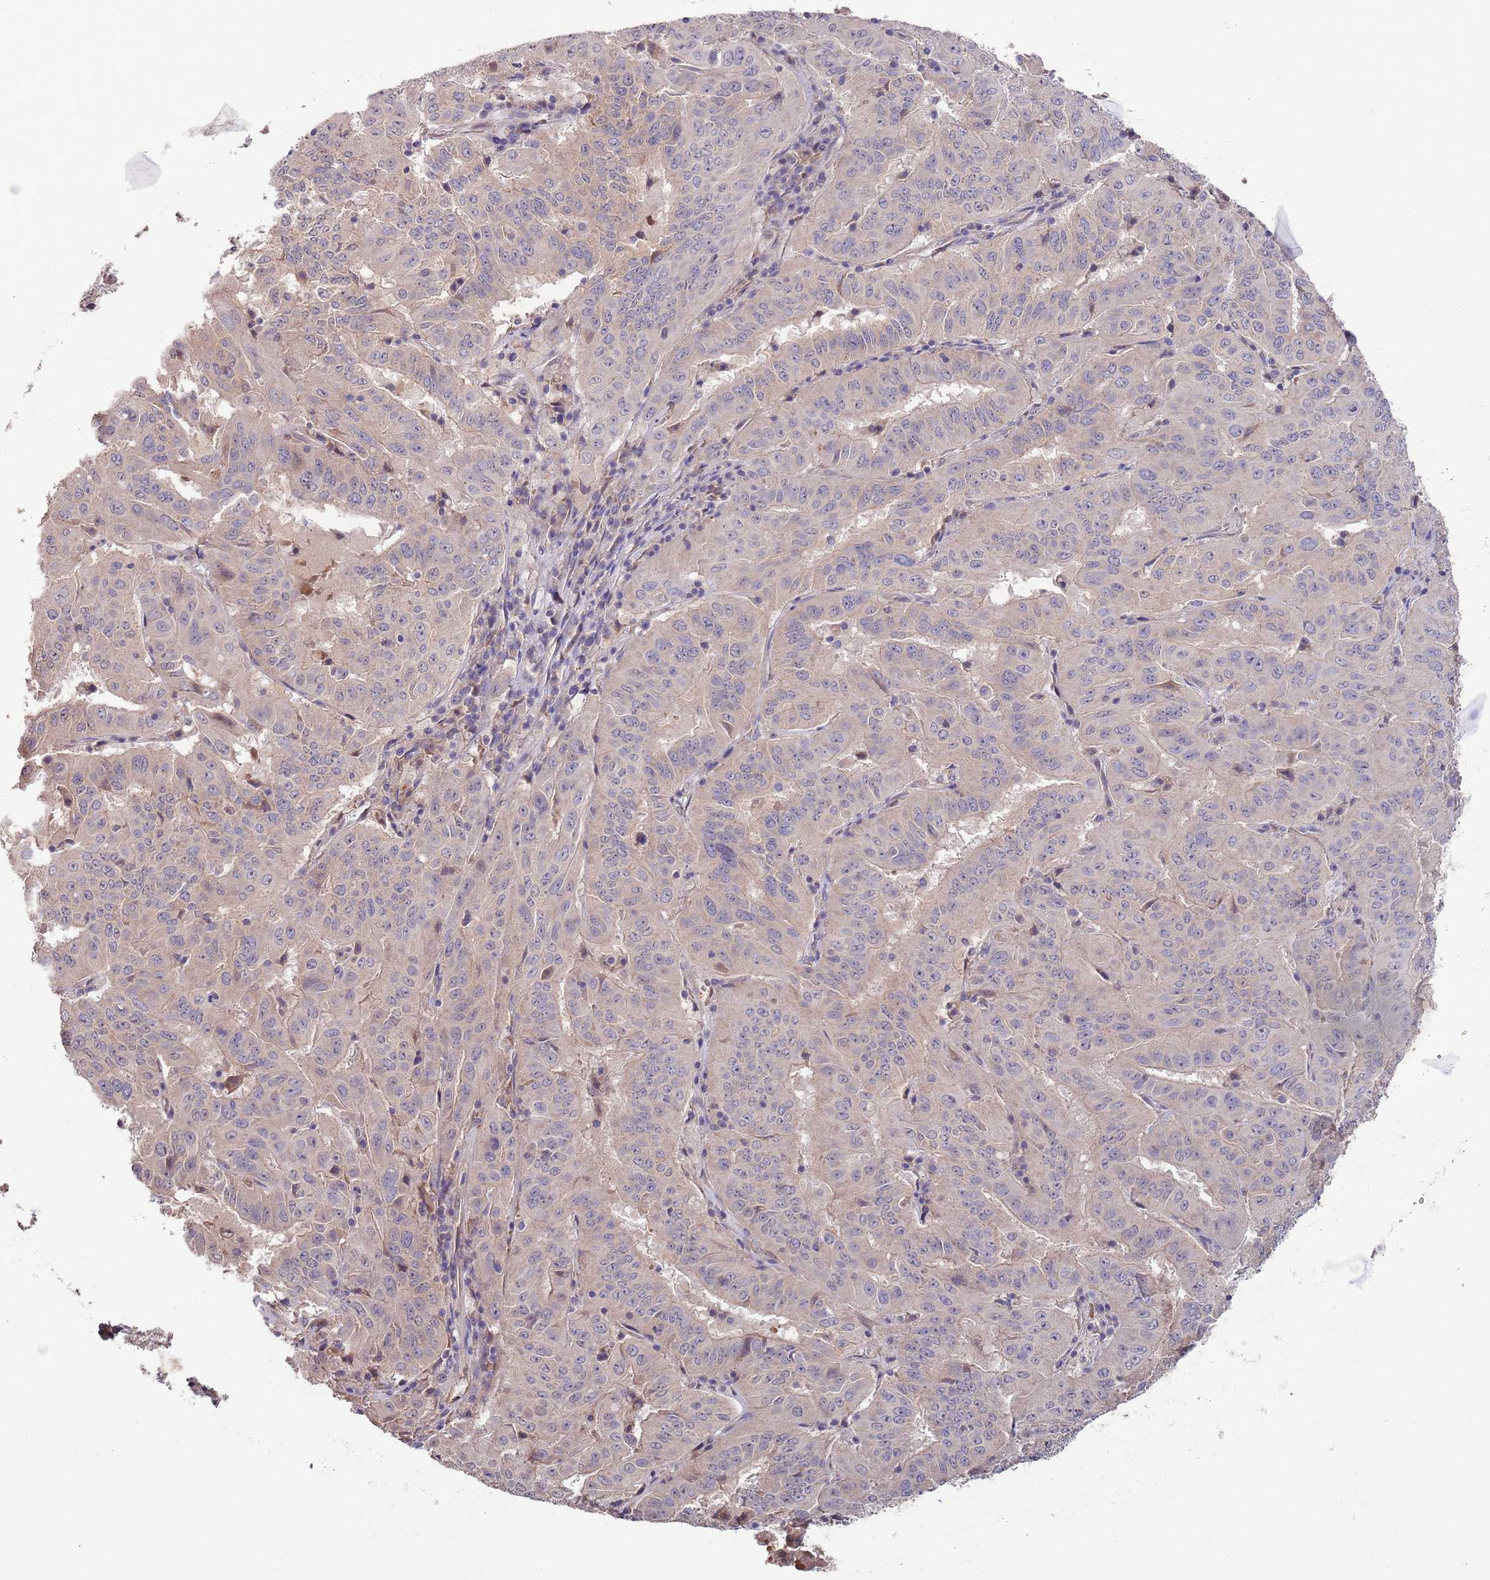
{"staining": {"intensity": "weak", "quantity": "25%-75%", "location": "cytoplasmic/membranous"}, "tissue": "pancreatic cancer", "cell_type": "Tumor cells", "image_type": "cancer", "snomed": [{"axis": "morphology", "description": "Adenocarcinoma, NOS"}, {"axis": "topography", "description": "Pancreas"}], "caption": "Pancreatic cancer (adenocarcinoma) stained with immunohistochemistry (IHC) reveals weak cytoplasmic/membranous staining in approximately 25%-75% of tumor cells. (DAB (3,3'-diaminobenzidine) IHC with brightfield microscopy, high magnification).", "gene": "MARVELD2", "patient": {"sex": "male", "age": 63}}